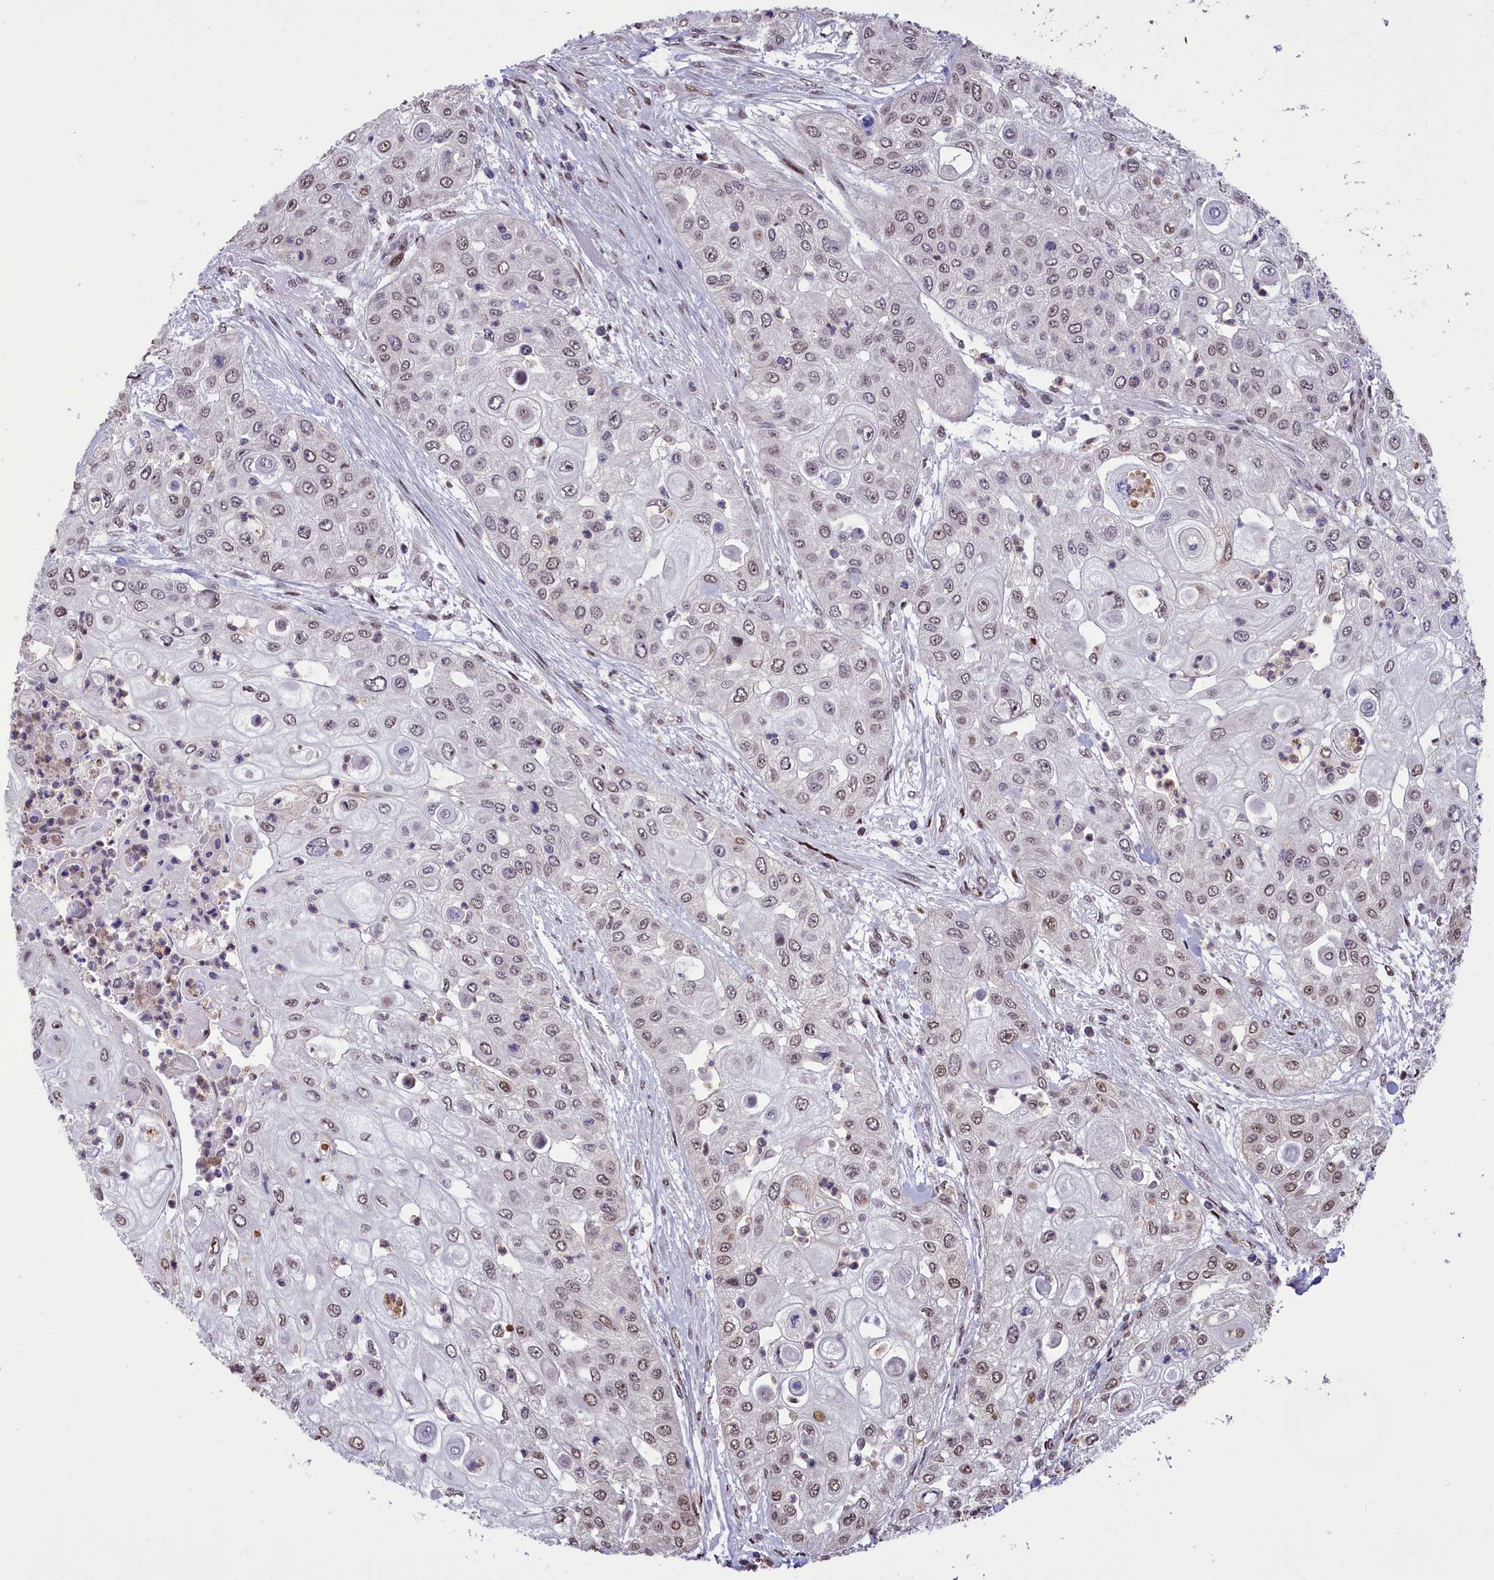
{"staining": {"intensity": "weak", "quantity": "25%-75%", "location": "nuclear"}, "tissue": "urothelial cancer", "cell_type": "Tumor cells", "image_type": "cancer", "snomed": [{"axis": "morphology", "description": "Urothelial carcinoma, High grade"}, {"axis": "topography", "description": "Urinary bladder"}], "caption": "Approximately 25%-75% of tumor cells in urothelial cancer show weak nuclear protein expression as visualized by brown immunohistochemical staining.", "gene": "RELB", "patient": {"sex": "female", "age": 79}}